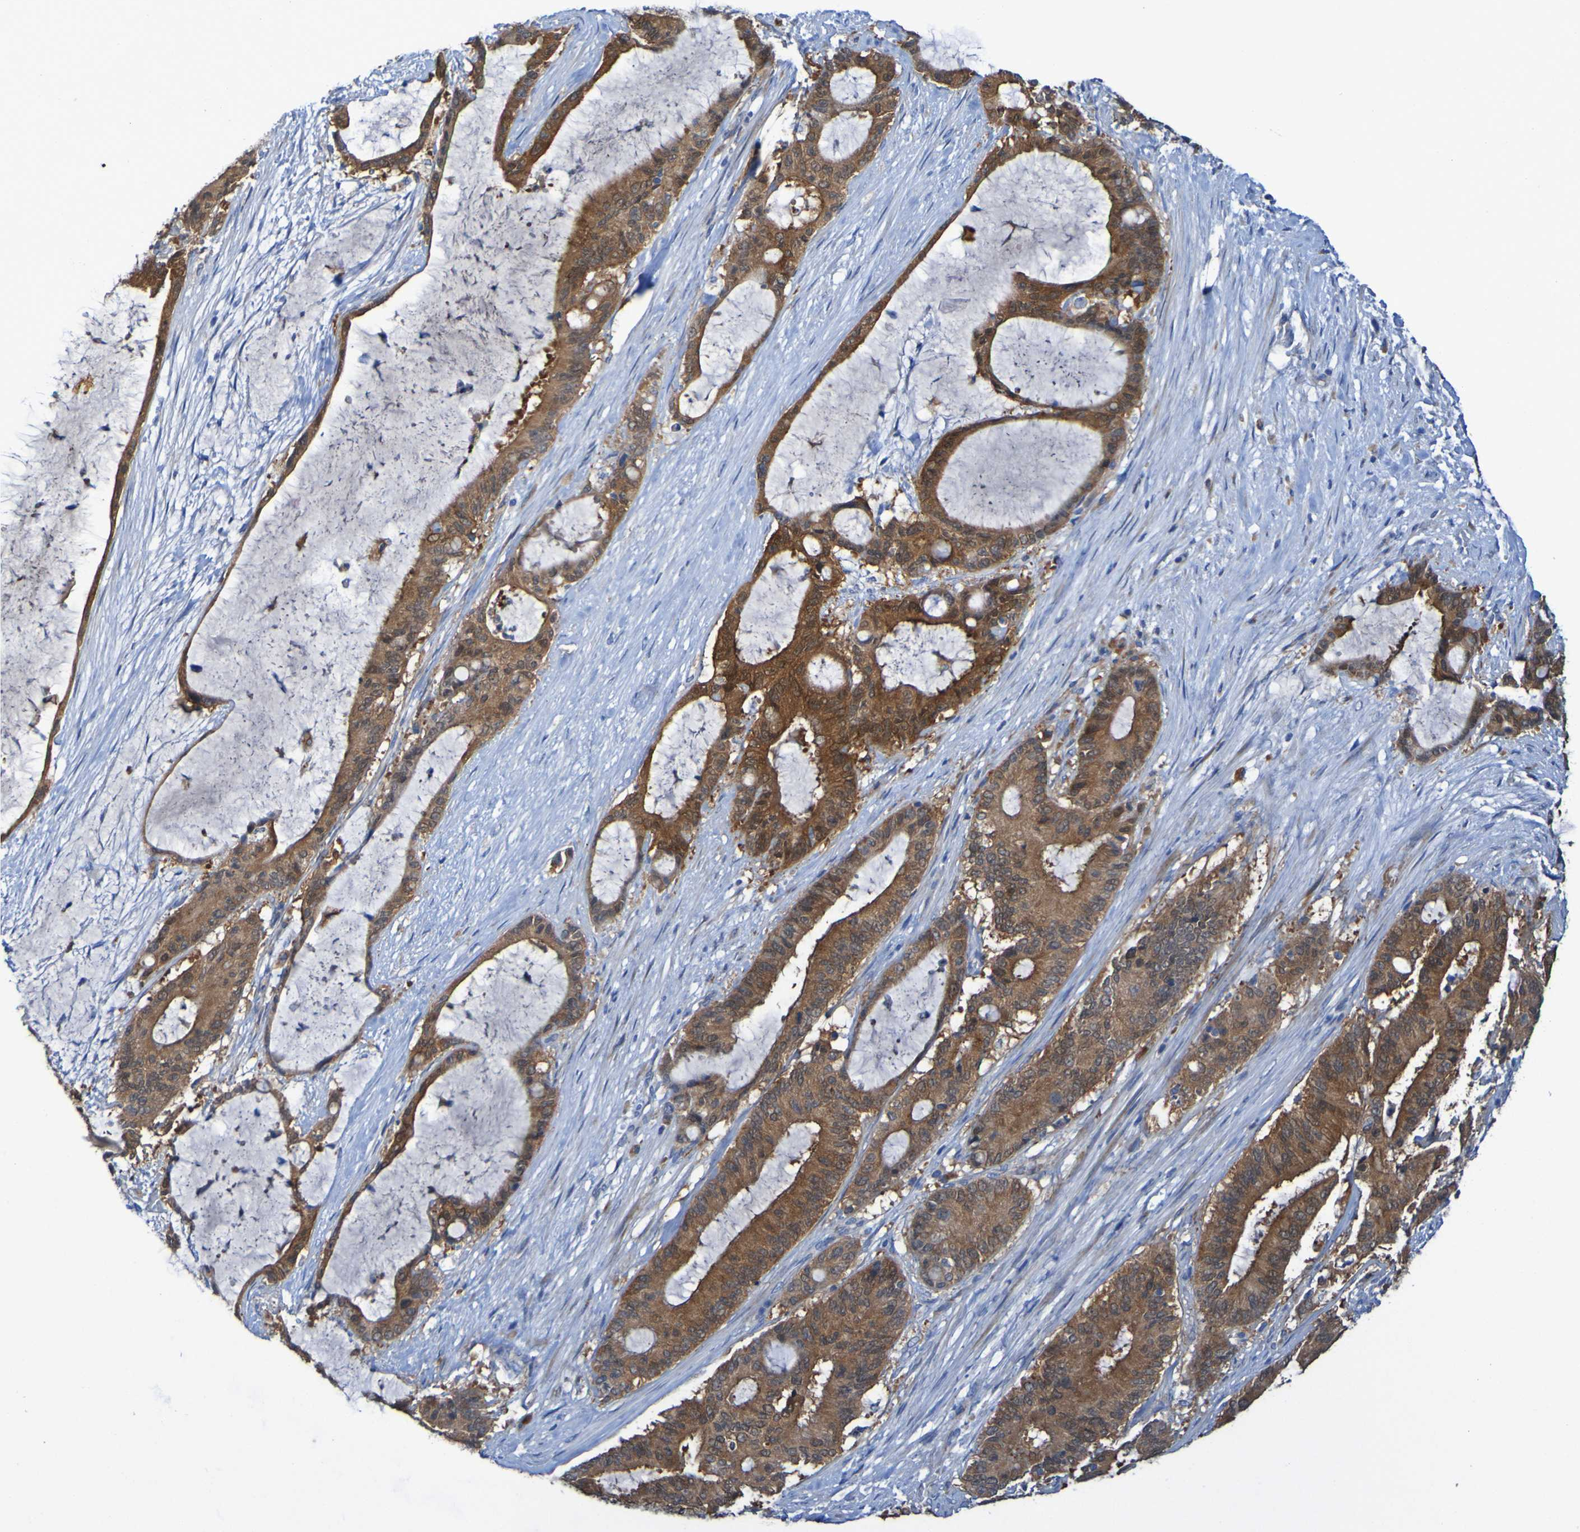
{"staining": {"intensity": "strong", "quantity": ">75%", "location": "cytoplasmic/membranous"}, "tissue": "liver cancer", "cell_type": "Tumor cells", "image_type": "cancer", "snomed": [{"axis": "morphology", "description": "Cholangiocarcinoma"}, {"axis": "topography", "description": "Liver"}], "caption": "Protein analysis of liver cancer tissue shows strong cytoplasmic/membranous staining in about >75% of tumor cells. (DAB = brown stain, brightfield microscopy at high magnification).", "gene": "ARHGEF16", "patient": {"sex": "female", "age": 73}}